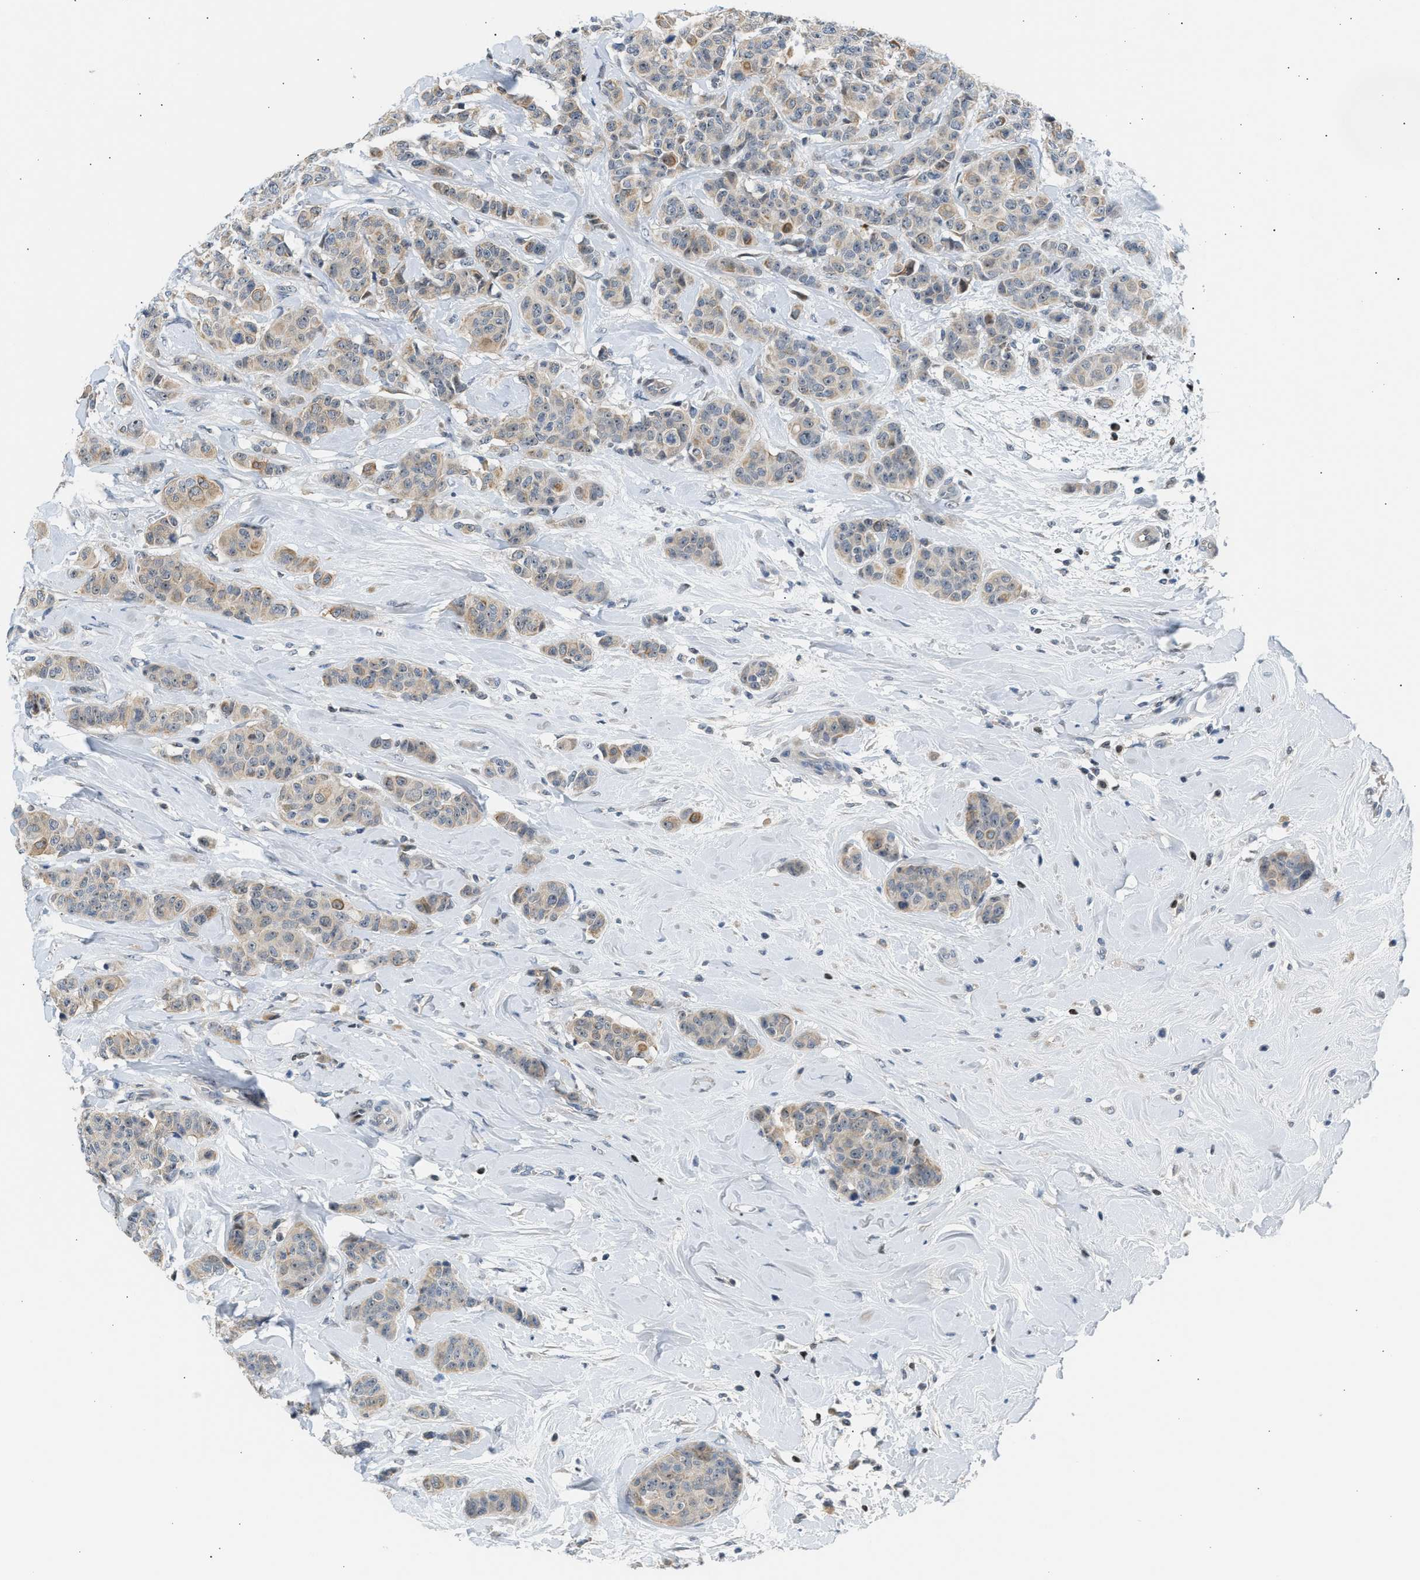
{"staining": {"intensity": "moderate", "quantity": "<25%", "location": "cytoplasmic/membranous"}, "tissue": "breast cancer", "cell_type": "Tumor cells", "image_type": "cancer", "snomed": [{"axis": "morphology", "description": "Normal tissue, NOS"}, {"axis": "morphology", "description": "Duct carcinoma"}, {"axis": "topography", "description": "Breast"}], "caption": "About <25% of tumor cells in breast cancer (intraductal carcinoma) reveal moderate cytoplasmic/membranous protein staining as visualized by brown immunohistochemical staining.", "gene": "NPS", "patient": {"sex": "female", "age": 40}}